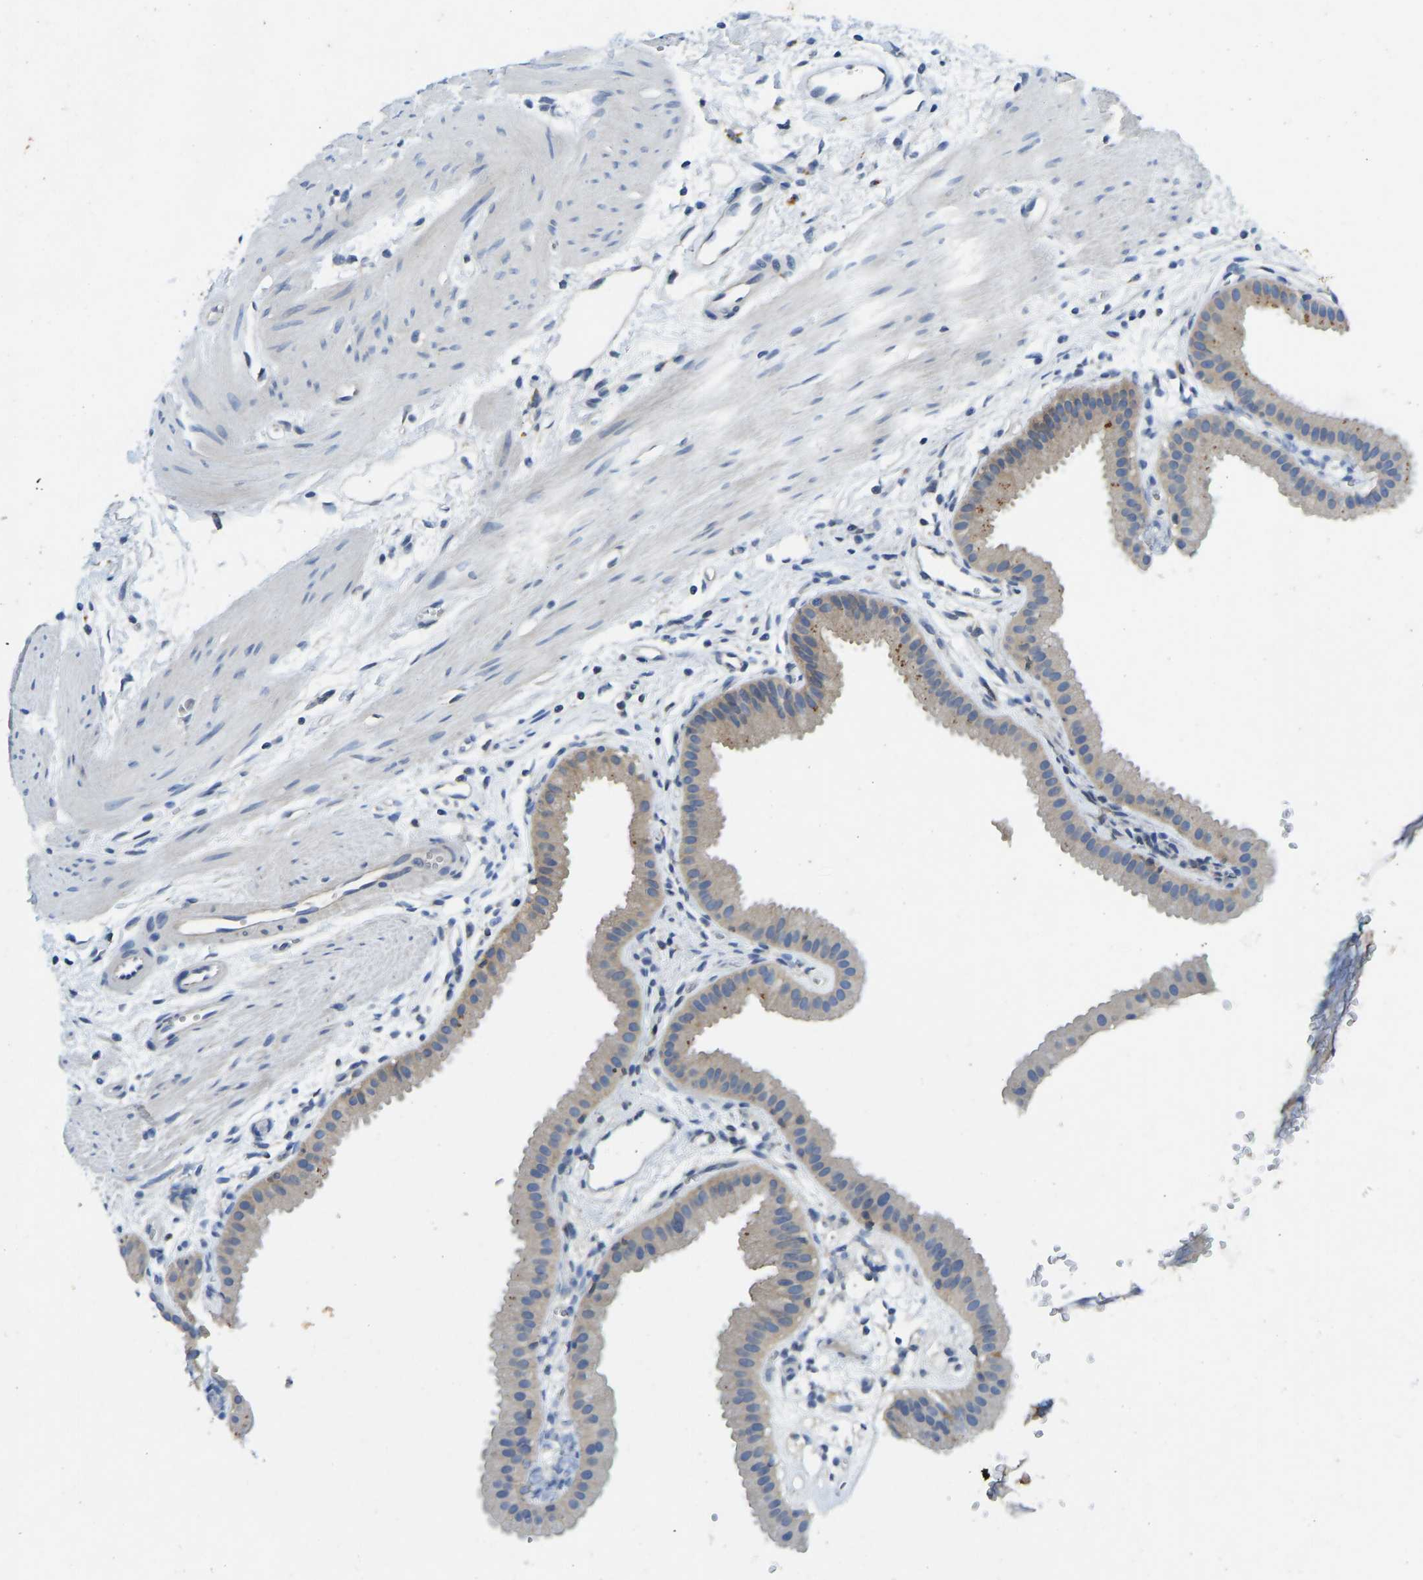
{"staining": {"intensity": "moderate", "quantity": "25%-75%", "location": "cytoplasmic/membranous"}, "tissue": "gallbladder", "cell_type": "Glandular cells", "image_type": "normal", "snomed": [{"axis": "morphology", "description": "Normal tissue, NOS"}, {"axis": "topography", "description": "Gallbladder"}], "caption": "The micrograph reveals immunohistochemical staining of benign gallbladder. There is moderate cytoplasmic/membranous staining is present in about 25%-75% of glandular cells. (DAB (3,3'-diaminobenzidine) IHC, brown staining for protein, blue staining for nuclei).", "gene": "NDRG3", "patient": {"sex": "female", "age": 64}}